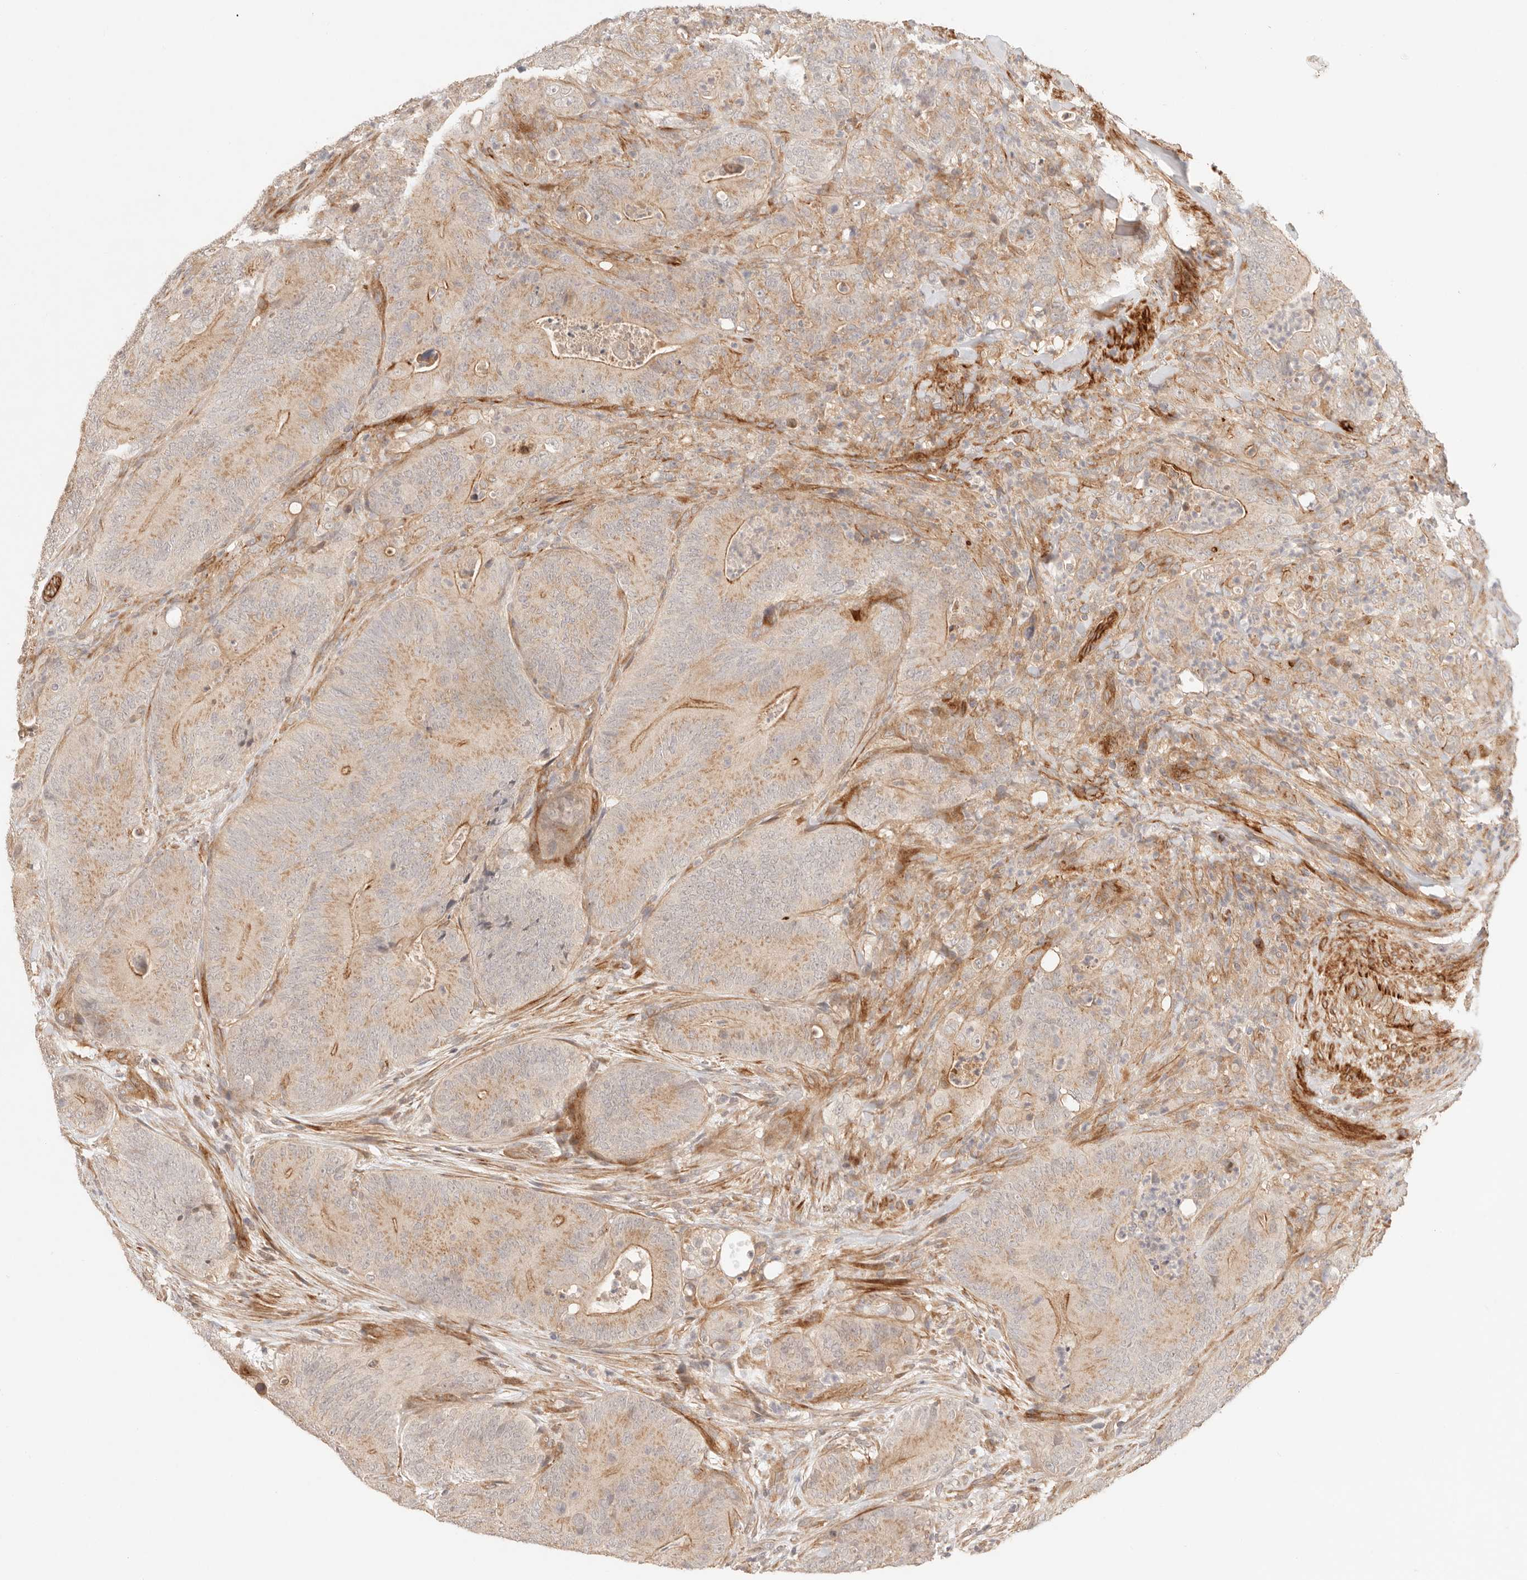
{"staining": {"intensity": "moderate", "quantity": "25%-75%", "location": "cytoplasmic/membranous"}, "tissue": "colorectal cancer", "cell_type": "Tumor cells", "image_type": "cancer", "snomed": [{"axis": "morphology", "description": "Normal tissue, NOS"}, {"axis": "topography", "description": "Colon"}], "caption": "Colorectal cancer stained with immunohistochemistry reveals moderate cytoplasmic/membranous staining in about 25%-75% of tumor cells.", "gene": "IL1R2", "patient": {"sex": "female", "age": 82}}